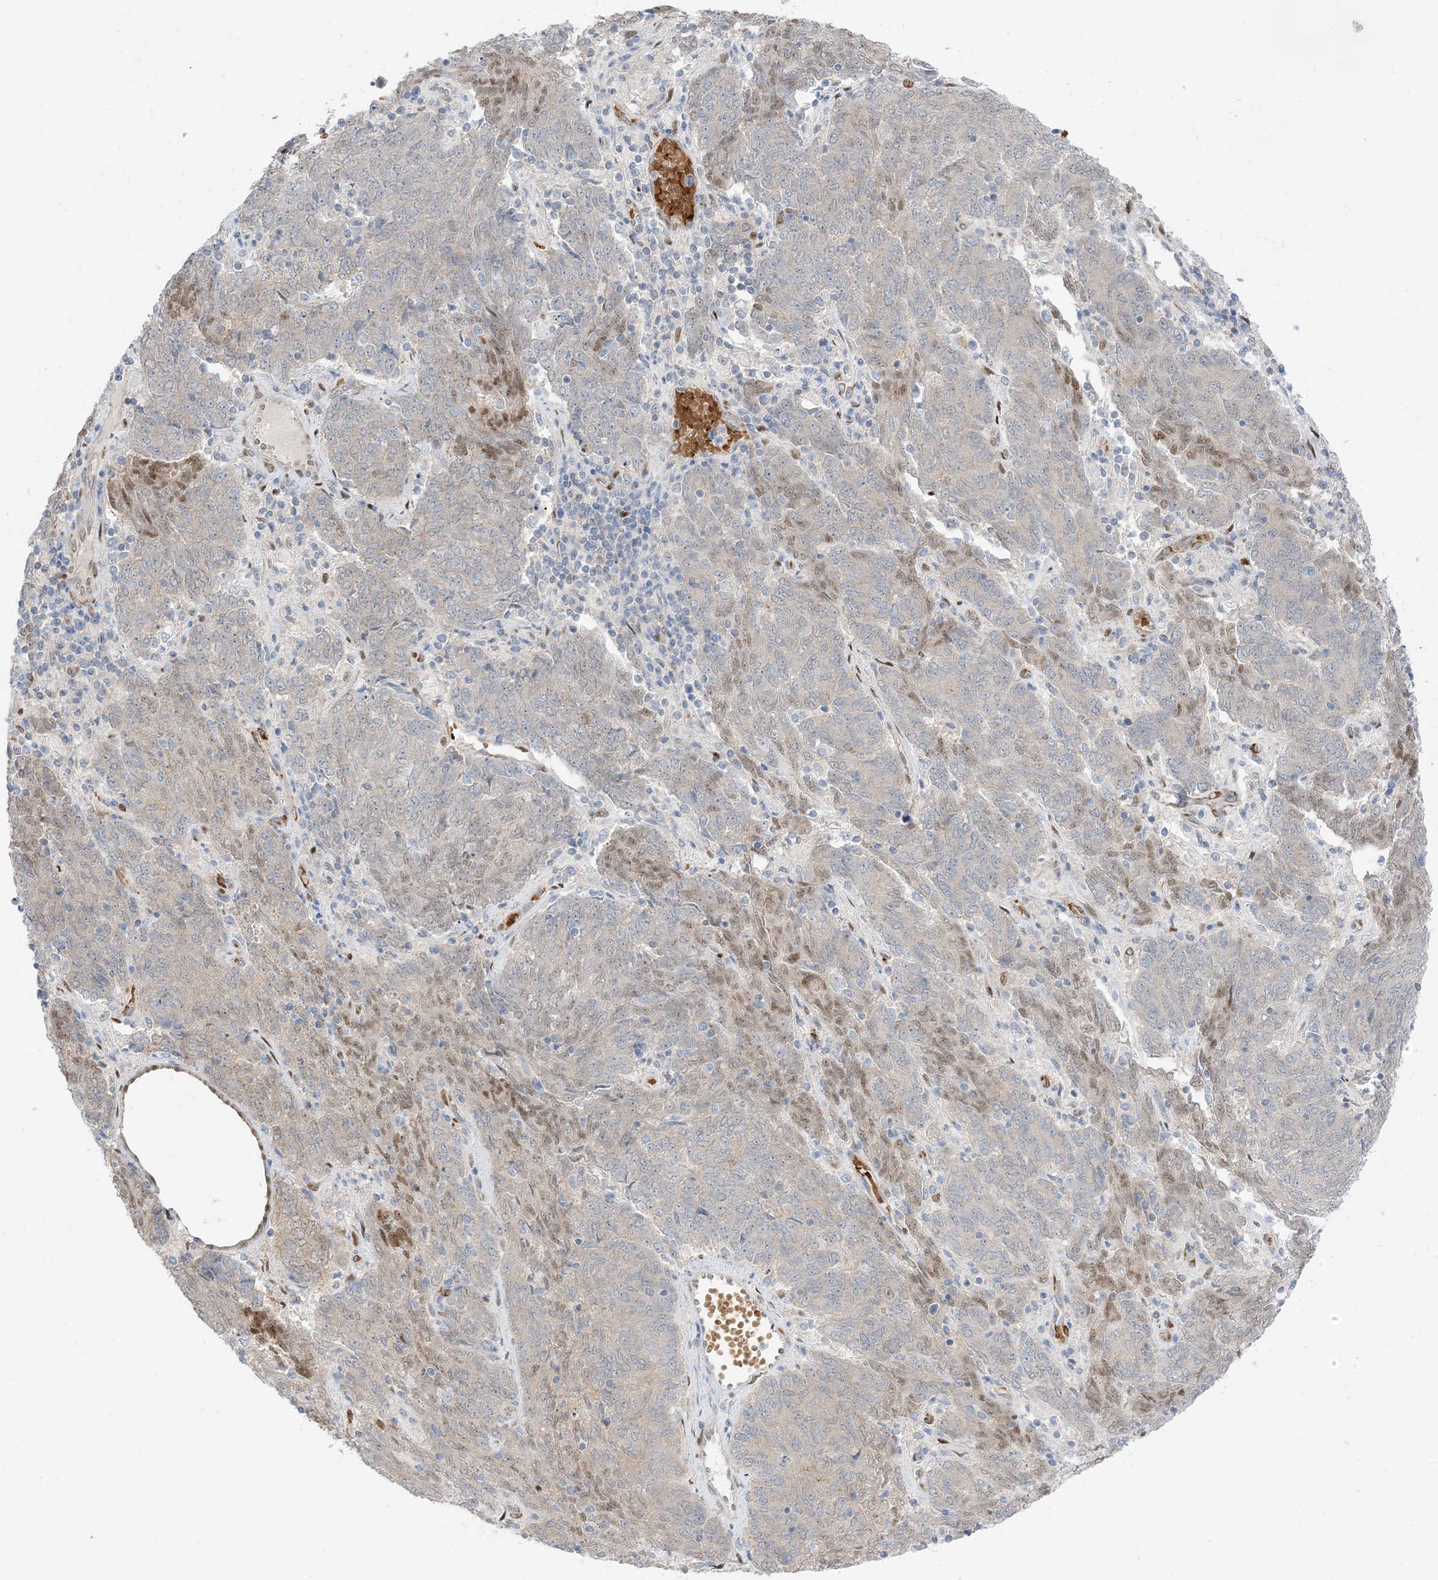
{"staining": {"intensity": "weak", "quantity": "<25%", "location": "nuclear"}, "tissue": "endometrial cancer", "cell_type": "Tumor cells", "image_type": "cancer", "snomed": [{"axis": "morphology", "description": "Adenocarcinoma, NOS"}, {"axis": "topography", "description": "Endometrium"}], "caption": "Immunohistochemical staining of adenocarcinoma (endometrial) reveals no significant staining in tumor cells. Nuclei are stained in blue.", "gene": "RIN1", "patient": {"sex": "female", "age": 80}}